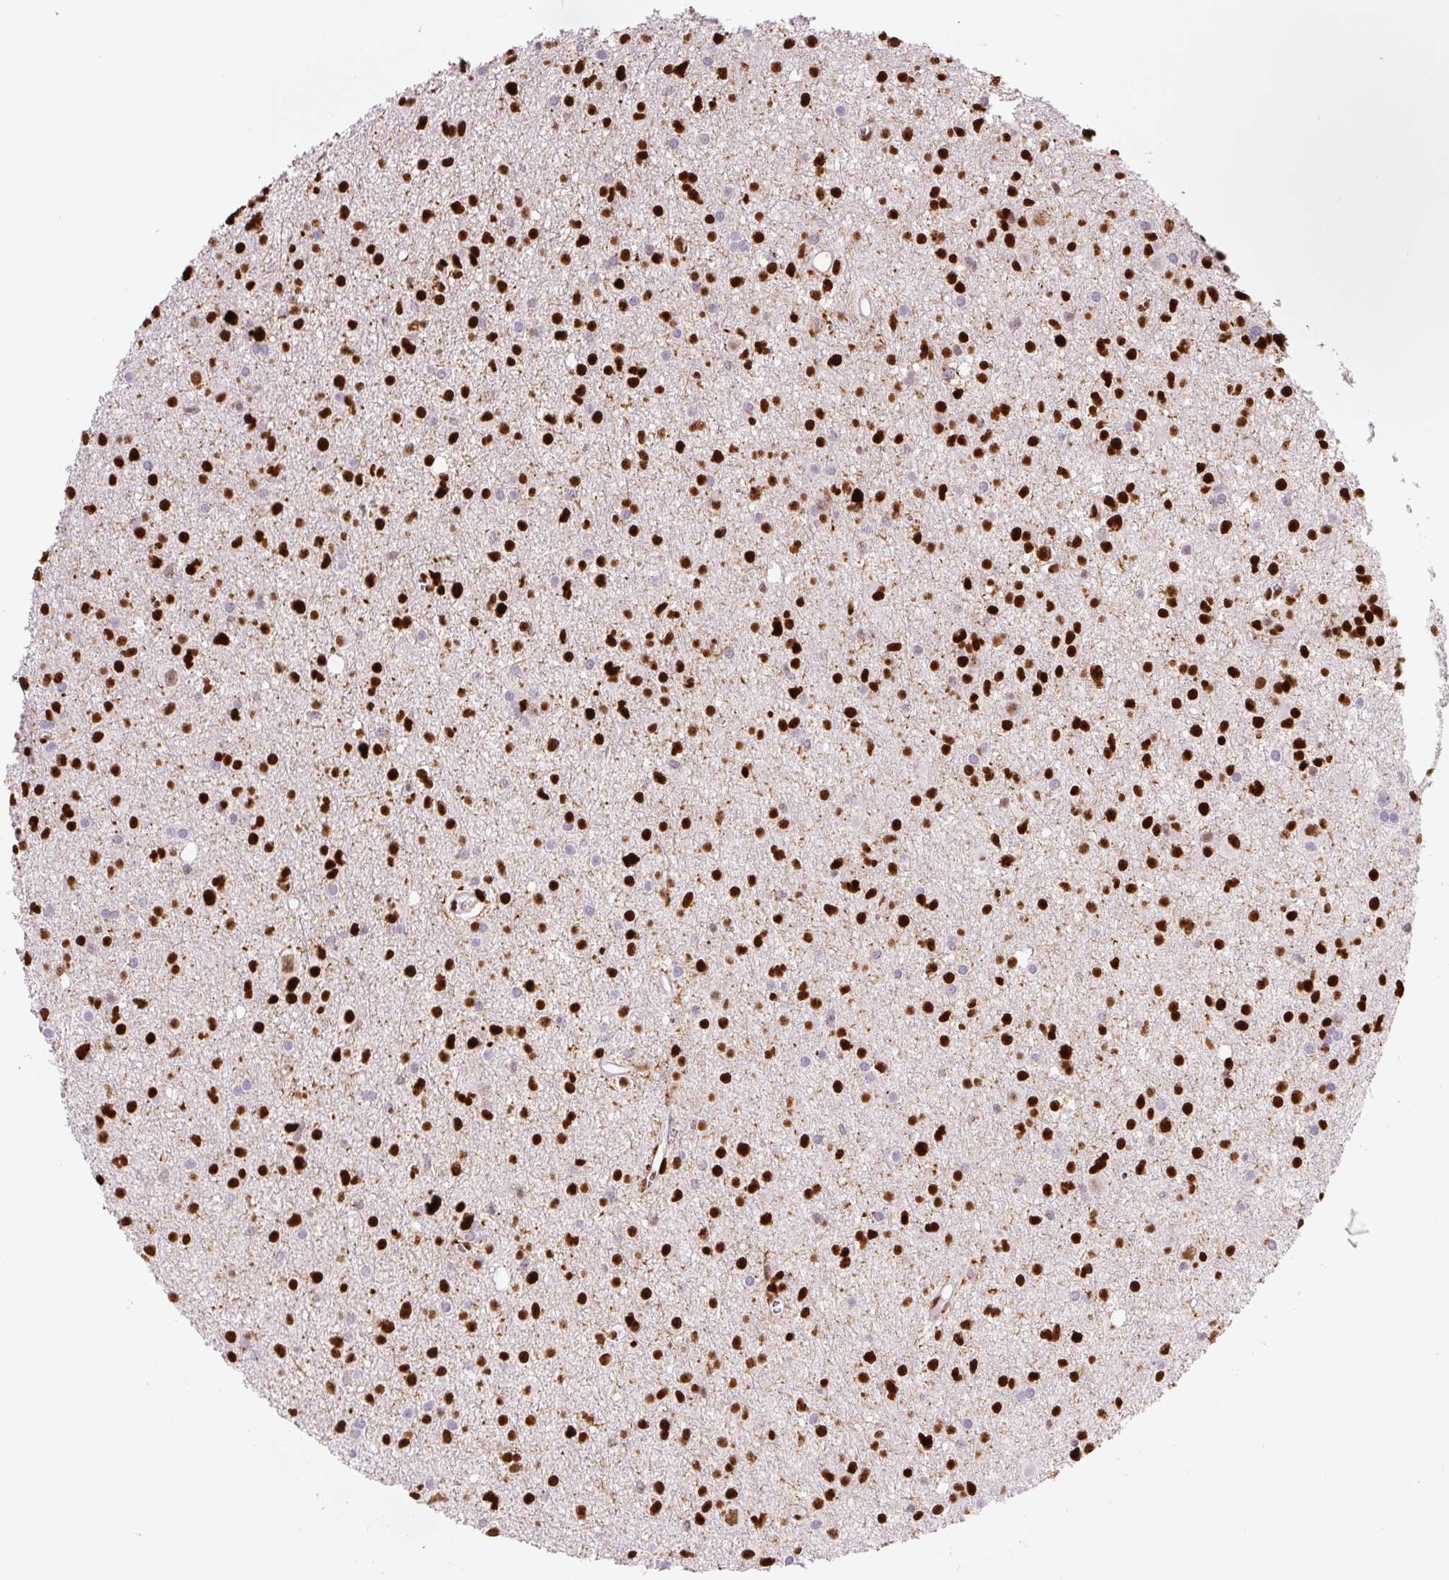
{"staining": {"intensity": "strong", "quantity": "25%-75%", "location": "nuclear"}, "tissue": "glioma", "cell_type": "Tumor cells", "image_type": "cancer", "snomed": [{"axis": "morphology", "description": "Glioma, malignant, High grade"}, {"axis": "topography", "description": "Brain"}], "caption": "Human glioma stained for a protein (brown) exhibits strong nuclear positive staining in about 25%-75% of tumor cells.", "gene": "ZEB1", "patient": {"sex": "male", "age": 23}}